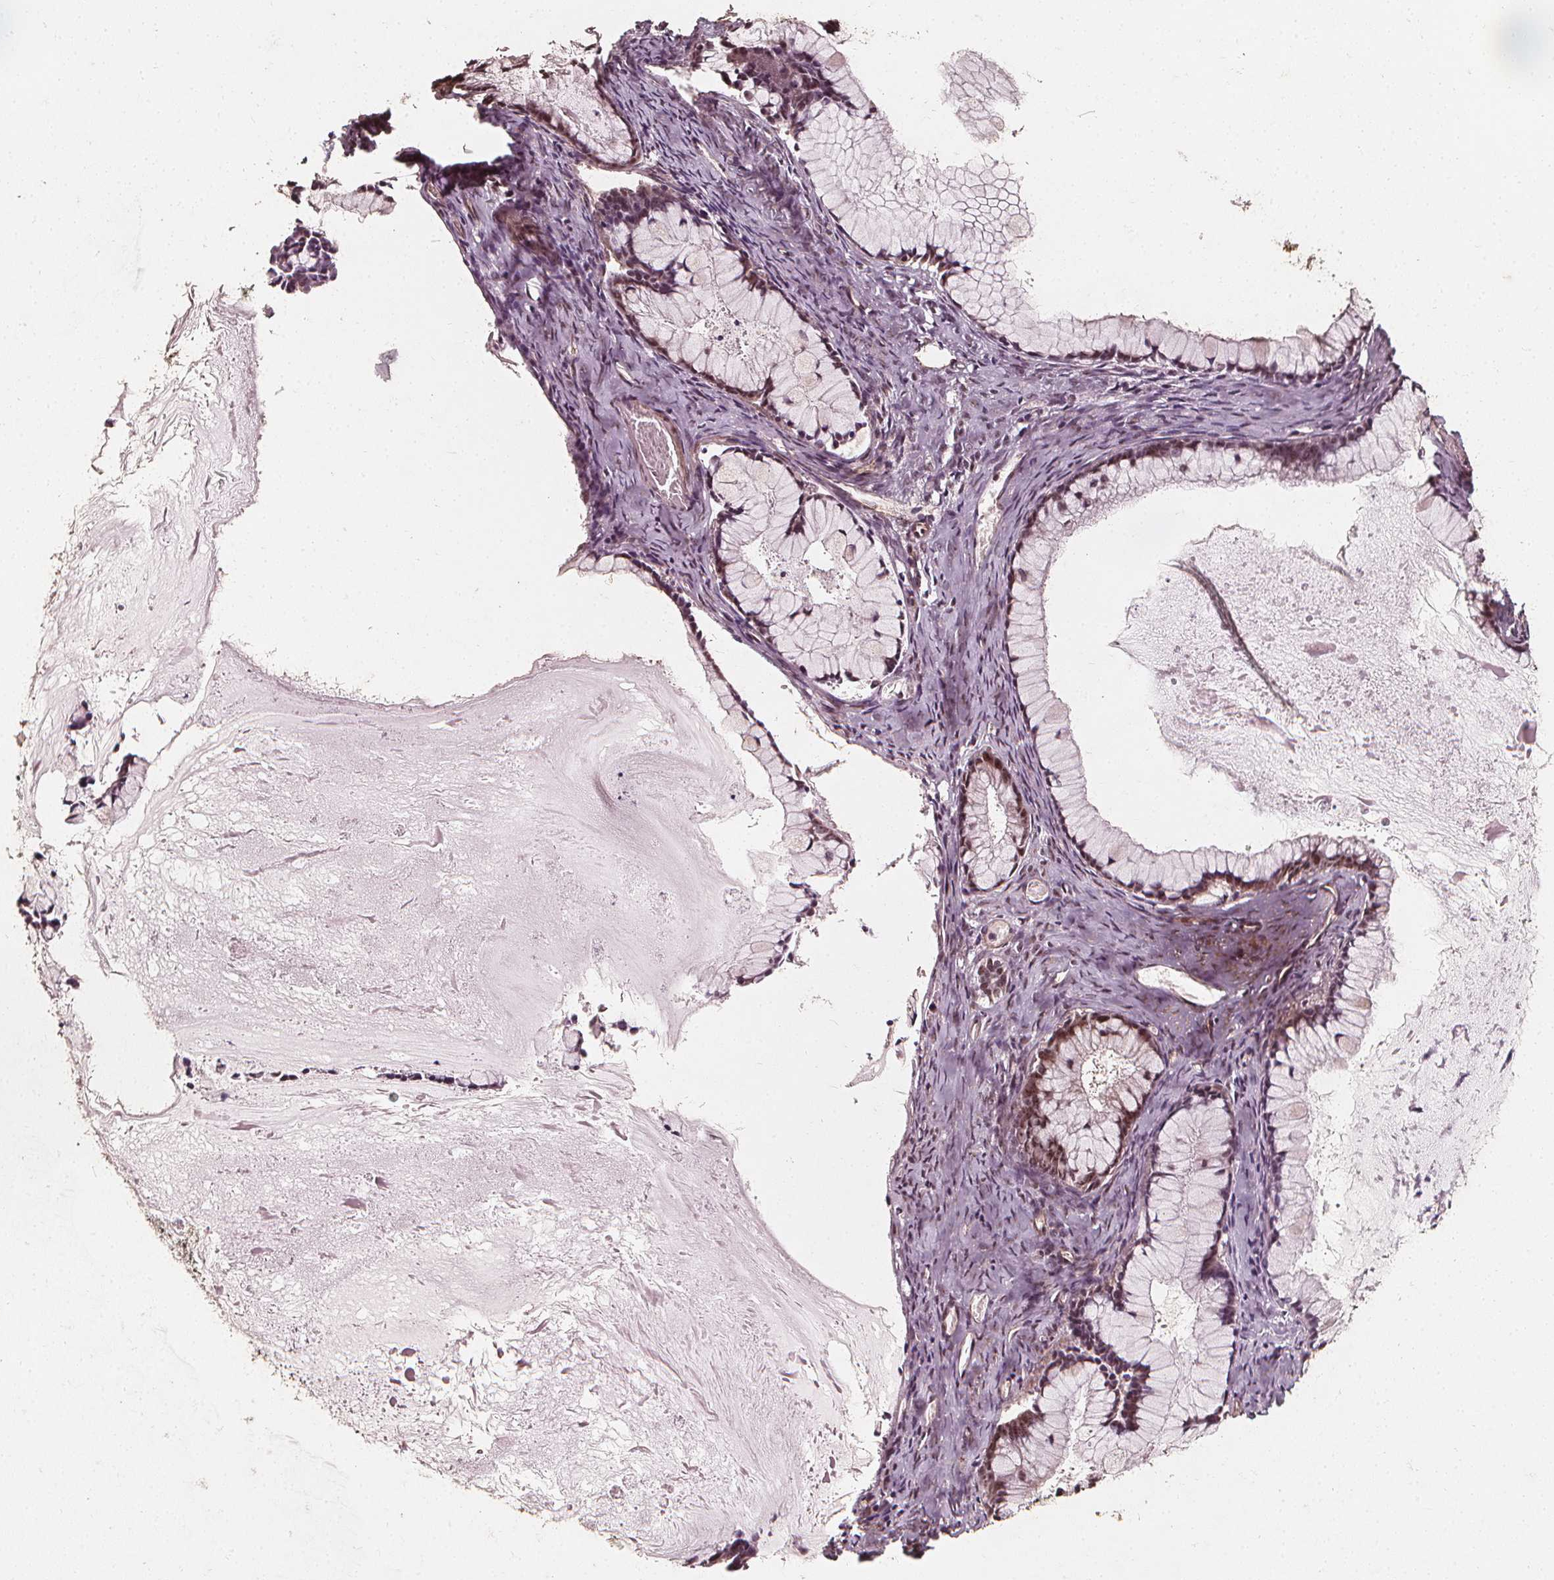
{"staining": {"intensity": "moderate", "quantity": ">75%", "location": "nuclear"}, "tissue": "ovarian cancer", "cell_type": "Tumor cells", "image_type": "cancer", "snomed": [{"axis": "morphology", "description": "Cystadenocarcinoma, mucinous, NOS"}, {"axis": "topography", "description": "Ovary"}], "caption": "Immunohistochemistry (IHC) (DAB) staining of human mucinous cystadenocarcinoma (ovarian) shows moderate nuclear protein staining in about >75% of tumor cells.", "gene": "EXOSC9", "patient": {"sex": "female", "age": 41}}